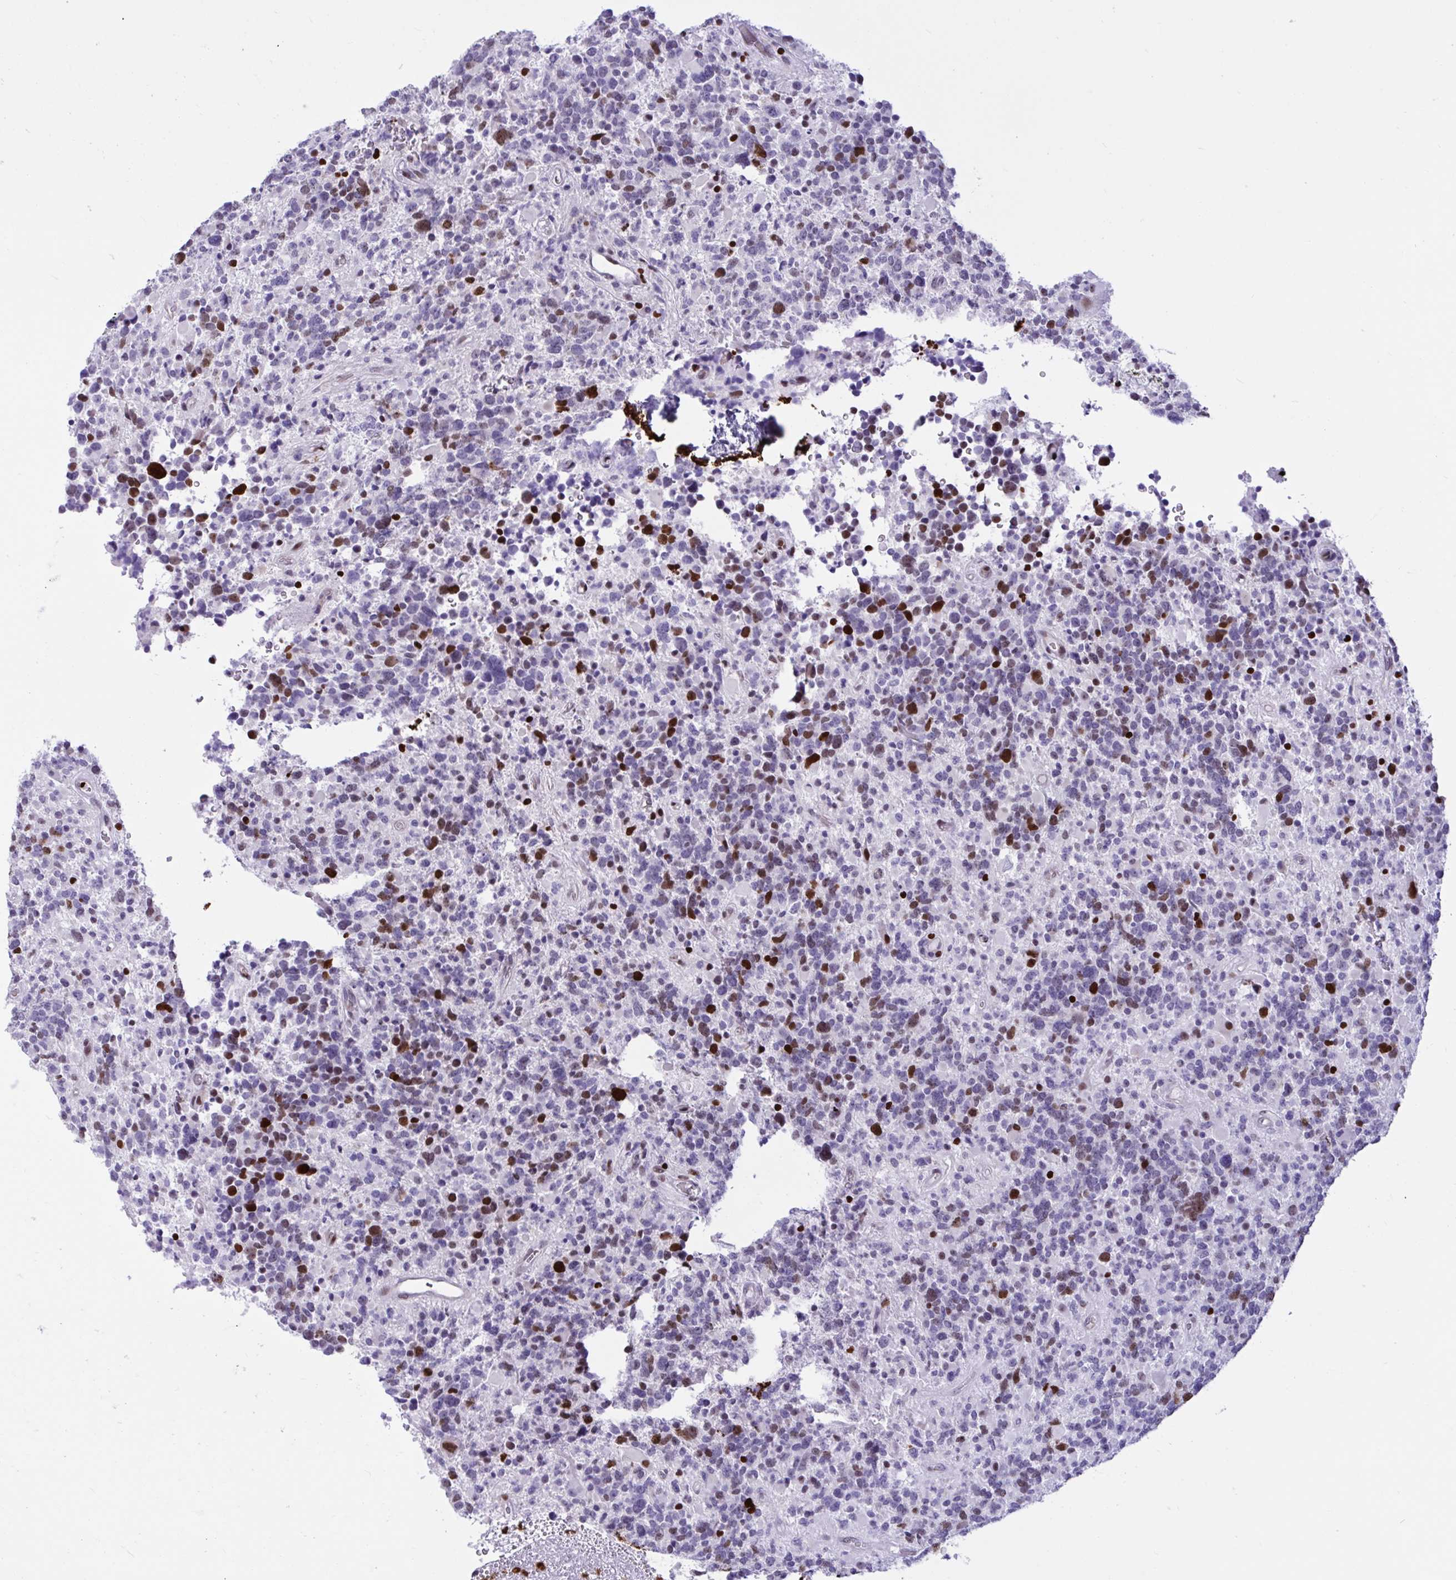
{"staining": {"intensity": "moderate", "quantity": "<25%", "location": "nuclear"}, "tissue": "glioma", "cell_type": "Tumor cells", "image_type": "cancer", "snomed": [{"axis": "morphology", "description": "Glioma, malignant, High grade"}, {"axis": "topography", "description": "Brain"}], "caption": "Moderate nuclear protein staining is appreciated in about <25% of tumor cells in glioma.", "gene": "HMGB2", "patient": {"sex": "female", "age": 40}}